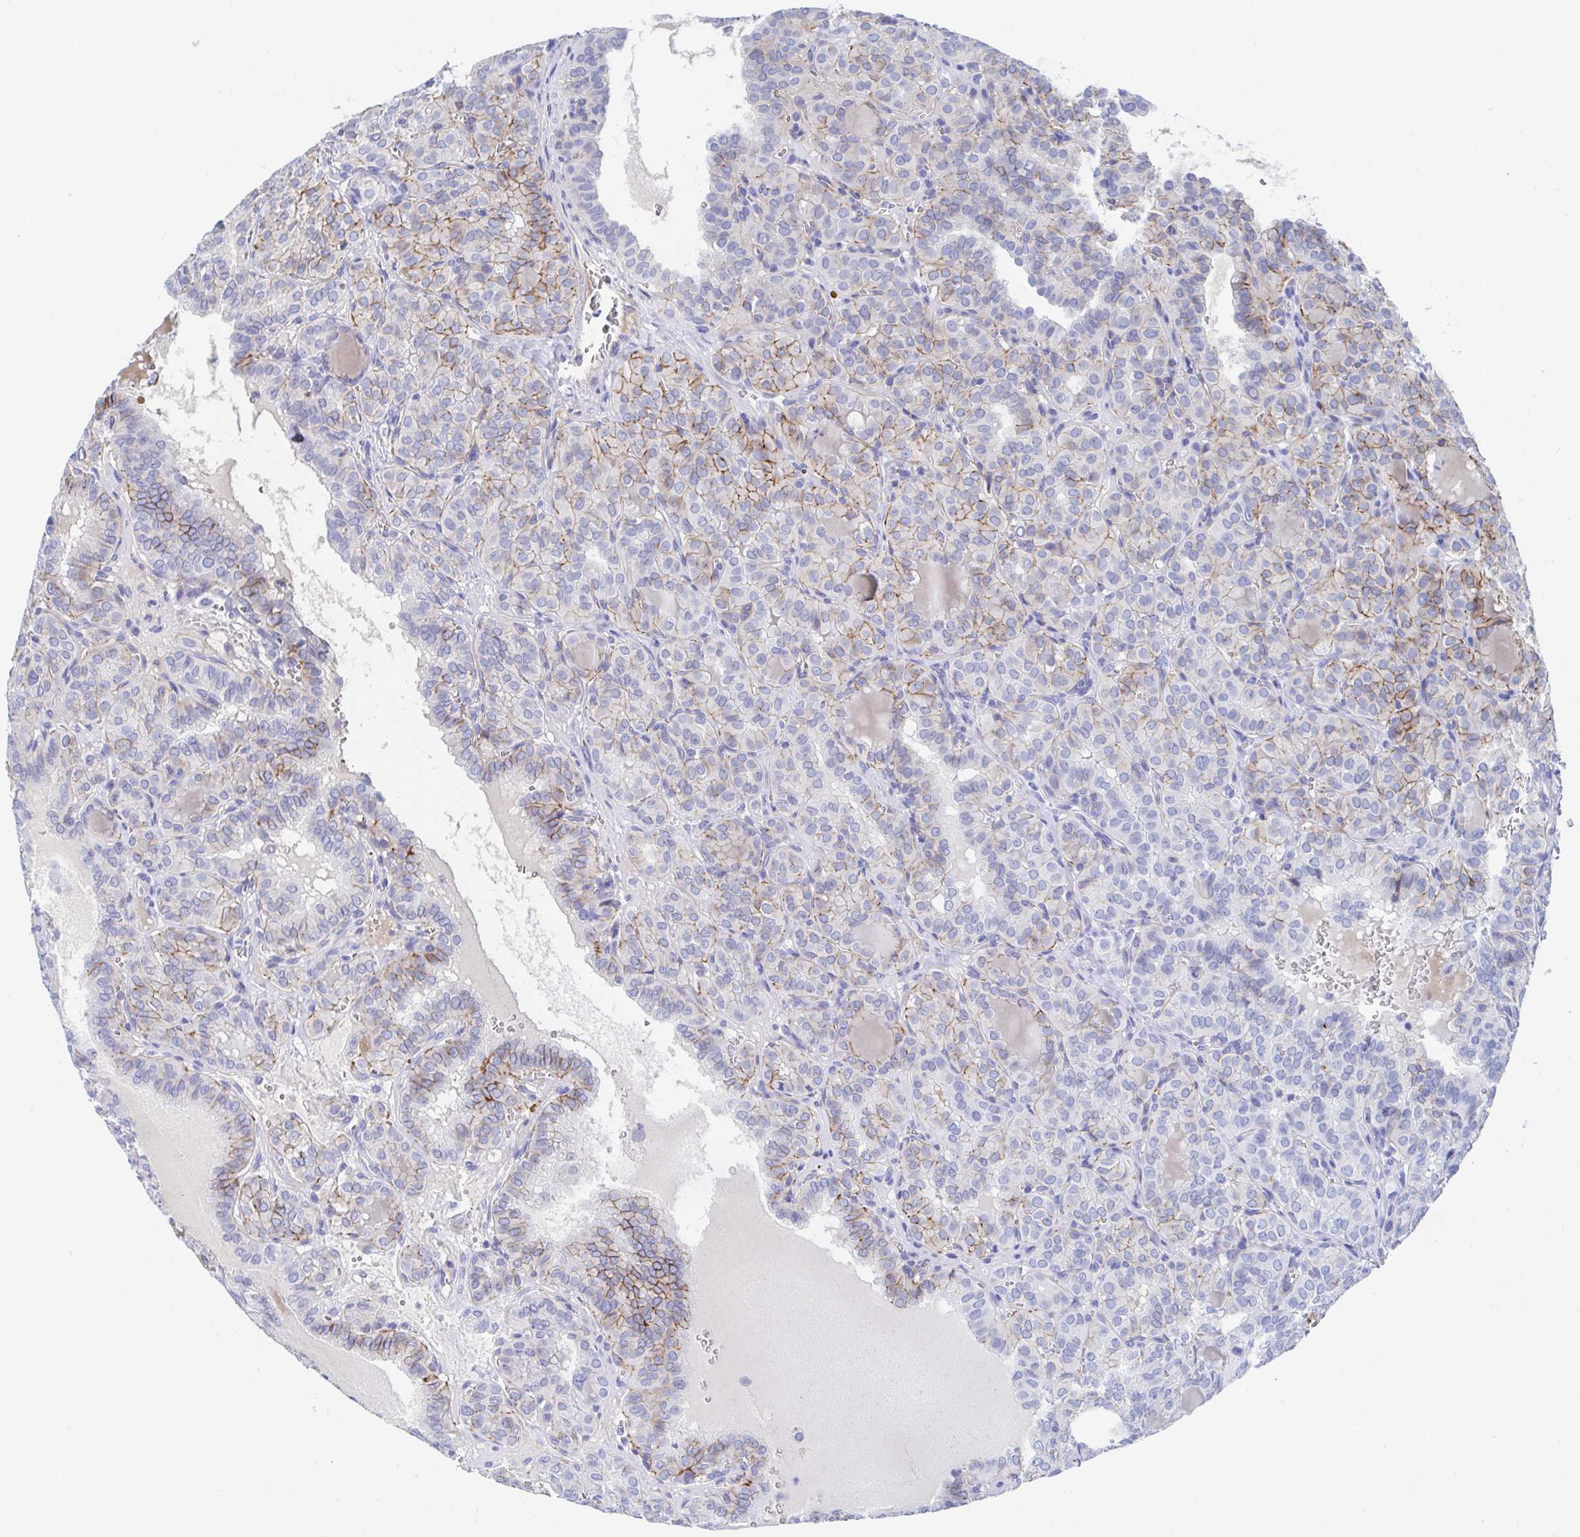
{"staining": {"intensity": "moderate", "quantity": "25%-75%", "location": "cytoplasmic/membranous"}, "tissue": "thyroid cancer", "cell_type": "Tumor cells", "image_type": "cancer", "snomed": [{"axis": "morphology", "description": "Papillary adenocarcinoma, NOS"}, {"axis": "topography", "description": "Thyroid gland"}], "caption": "Papillary adenocarcinoma (thyroid) tissue demonstrates moderate cytoplasmic/membranous staining in approximately 25%-75% of tumor cells, visualized by immunohistochemistry. (Stains: DAB in brown, nuclei in blue, Microscopy: brightfield microscopy at high magnification).", "gene": "CDH2", "patient": {"sex": "female", "age": 41}}